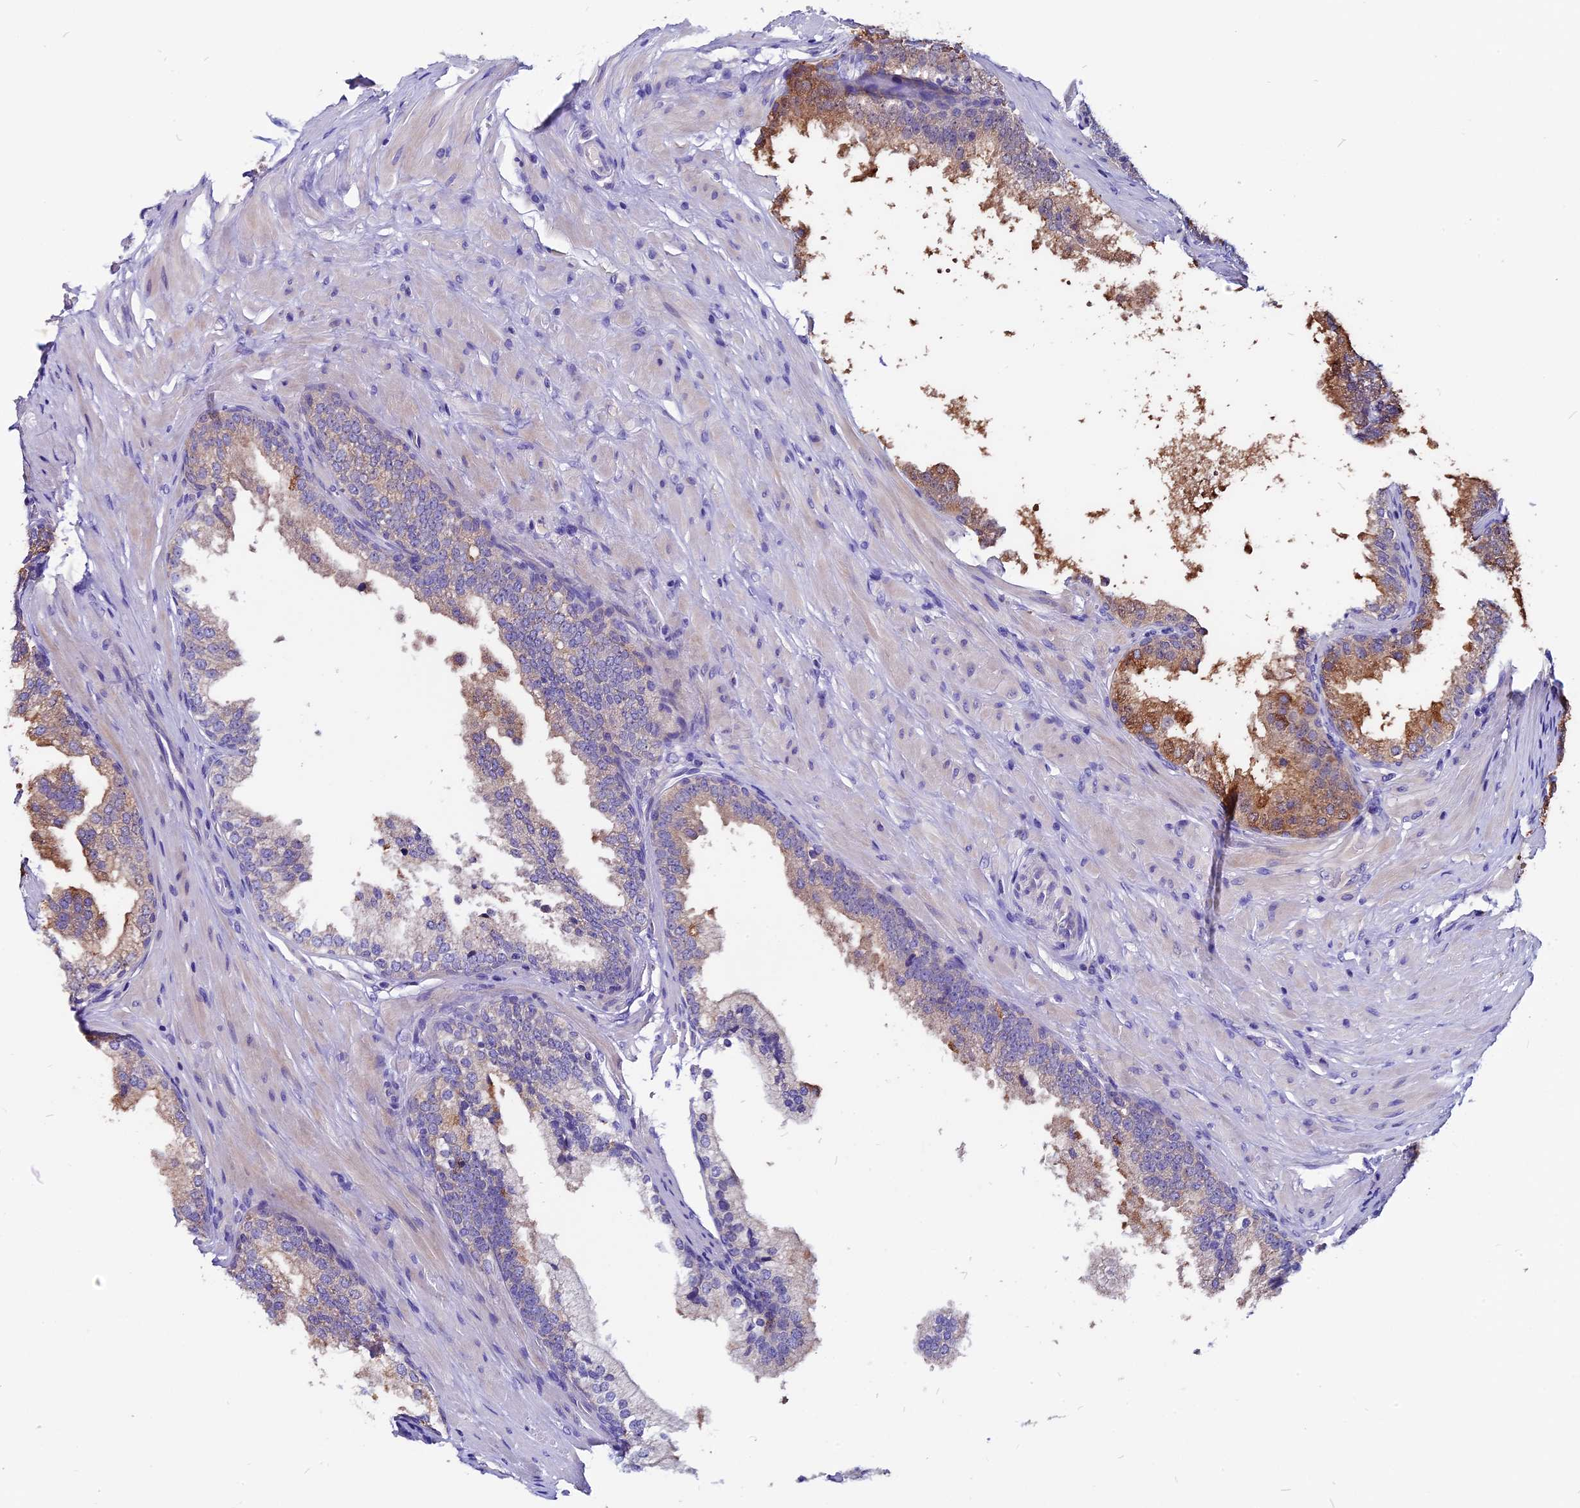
{"staining": {"intensity": "moderate", "quantity": "25%-75%", "location": "cytoplasmic/membranous"}, "tissue": "prostate", "cell_type": "Glandular cells", "image_type": "normal", "snomed": [{"axis": "morphology", "description": "Normal tissue, NOS"}, {"axis": "topography", "description": "Prostate"}], "caption": "DAB (3,3'-diaminobenzidine) immunohistochemical staining of unremarkable human prostate displays moderate cytoplasmic/membranous protein expression in approximately 25%-75% of glandular cells. The staining was performed using DAB (3,3'-diaminobenzidine) to visualize the protein expression in brown, while the nuclei were stained in blue with hematoxylin (Magnification: 20x).", "gene": "CCBE1", "patient": {"sex": "male", "age": 60}}